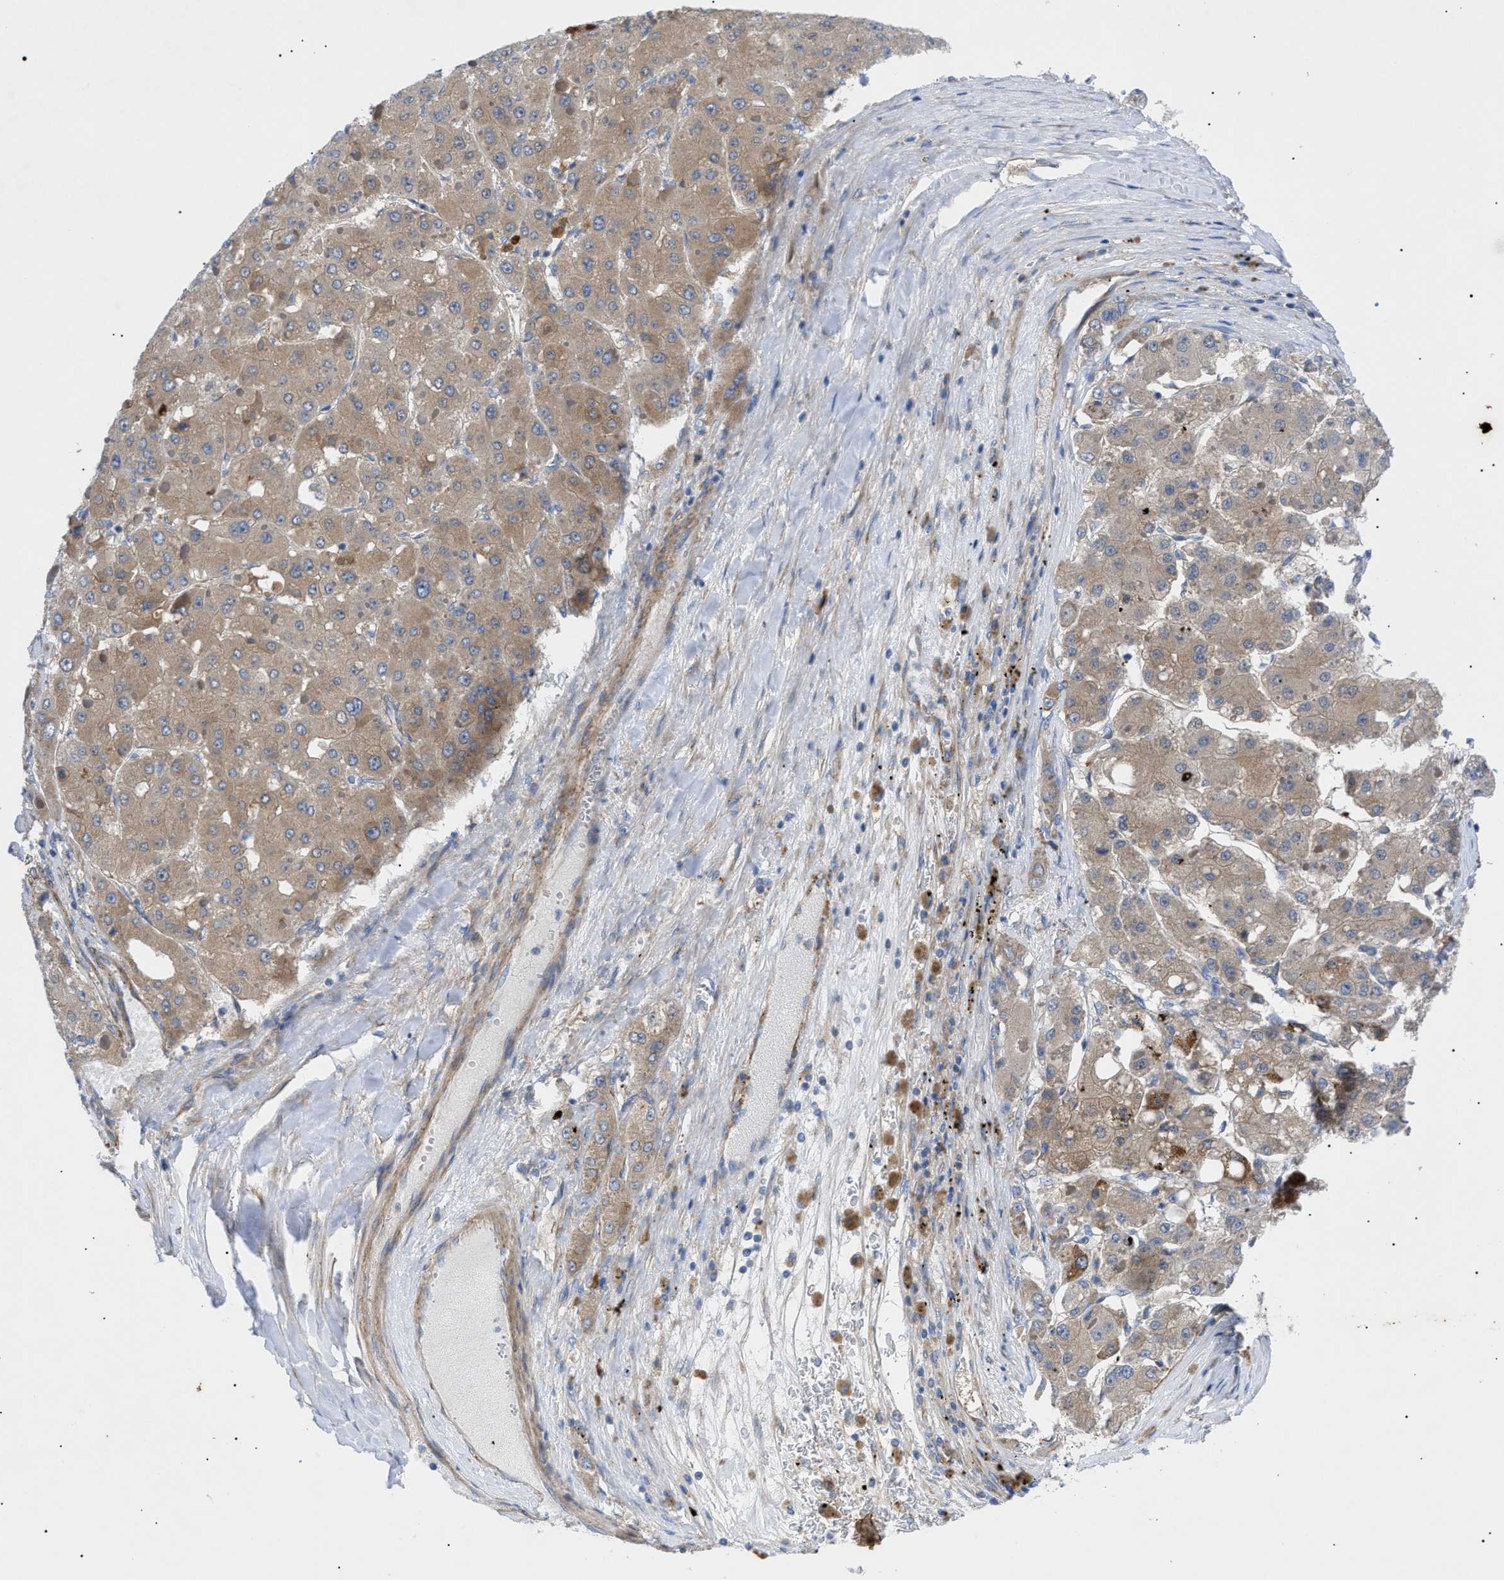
{"staining": {"intensity": "moderate", "quantity": ">75%", "location": "cytoplasmic/membranous"}, "tissue": "liver cancer", "cell_type": "Tumor cells", "image_type": "cancer", "snomed": [{"axis": "morphology", "description": "Carcinoma, Hepatocellular, NOS"}, {"axis": "topography", "description": "Liver"}], "caption": "The micrograph displays immunohistochemical staining of liver cancer (hepatocellular carcinoma). There is moderate cytoplasmic/membranous expression is identified in about >75% of tumor cells.", "gene": "HSPB8", "patient": {"sex": "female", "age": 73}}